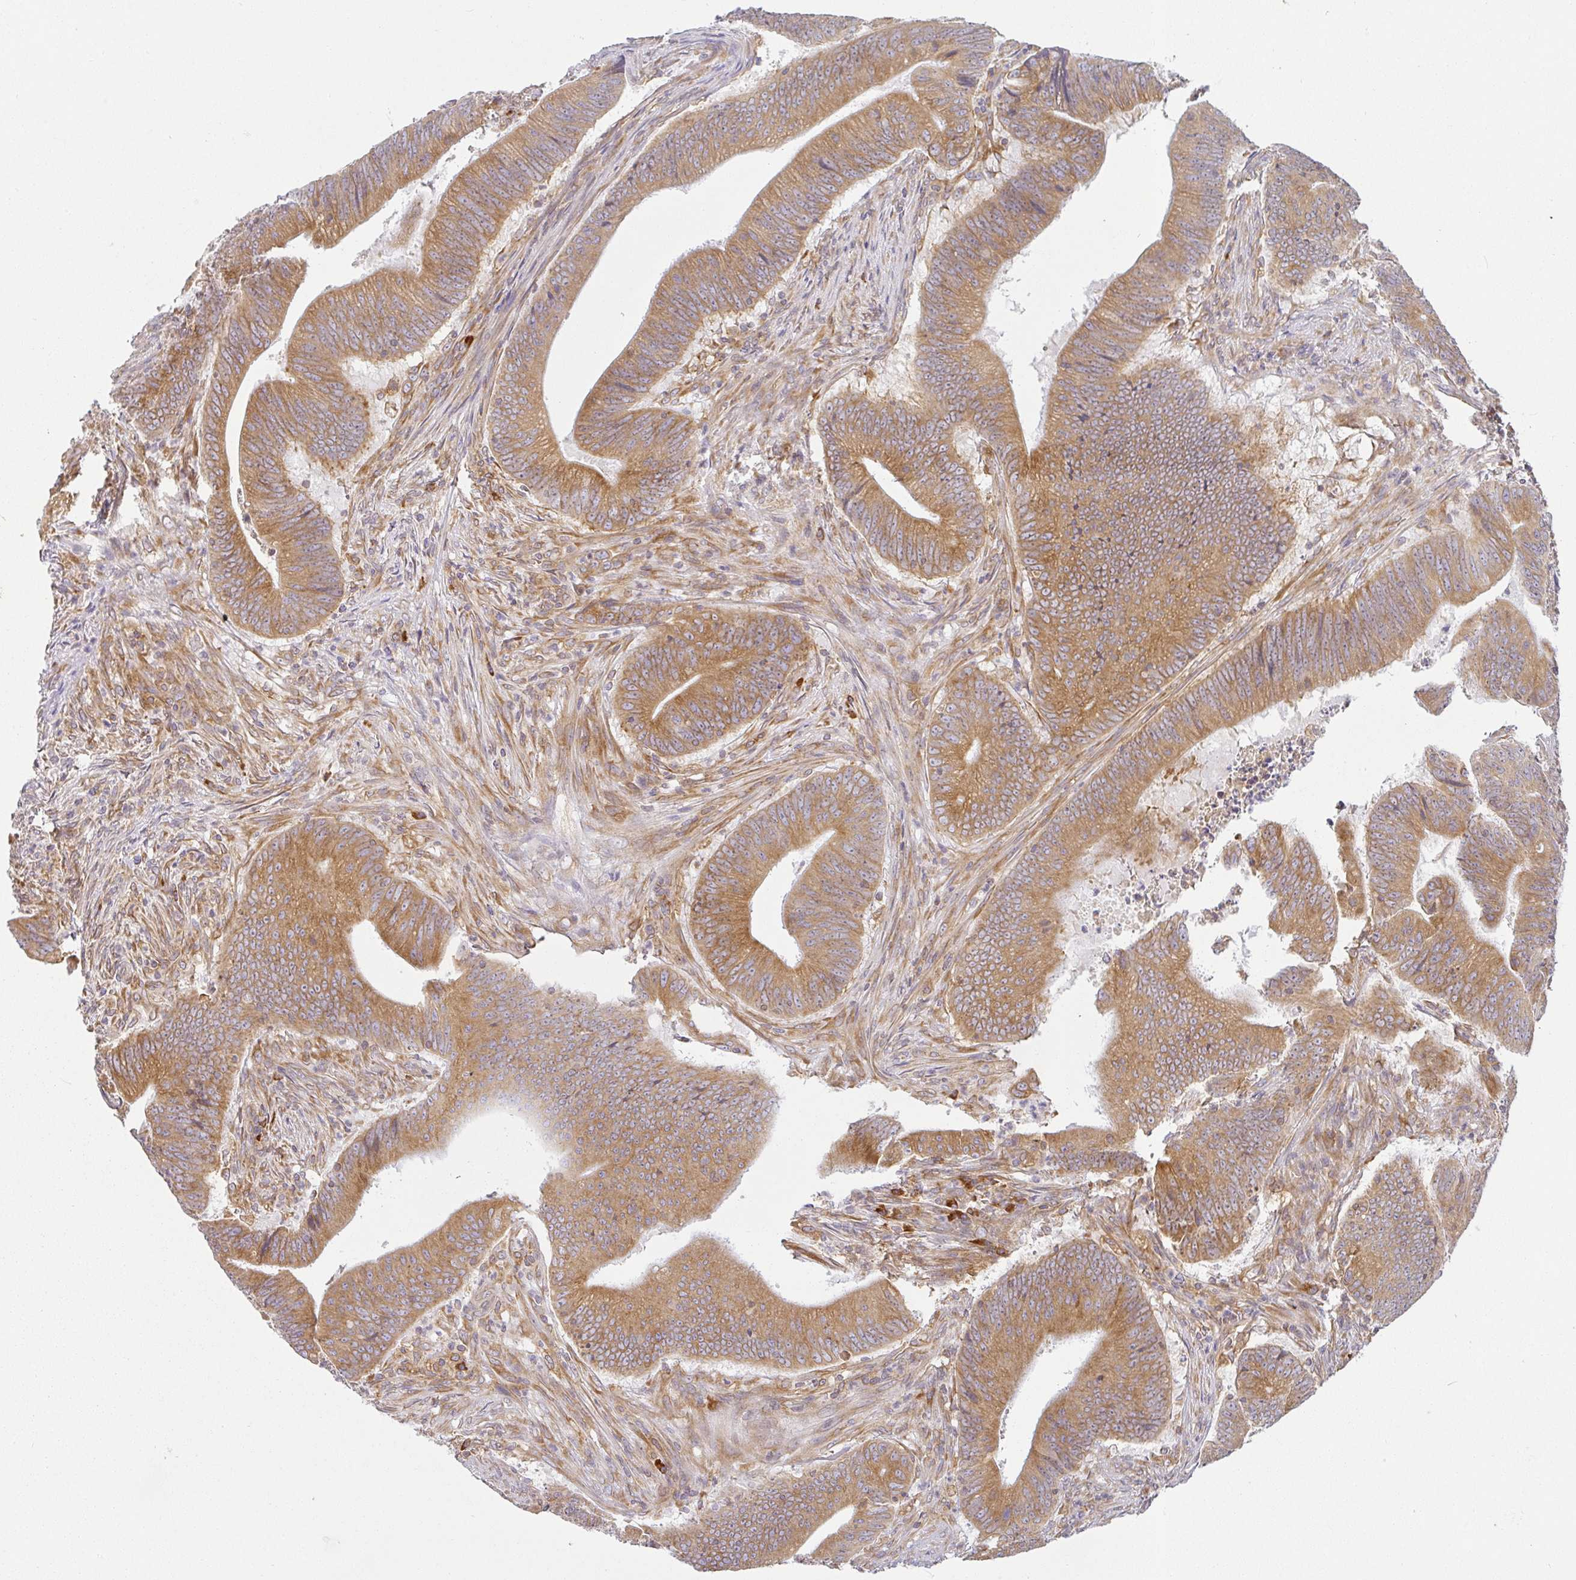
{"staining": {"intensity": "moderate", "quantity": ">75%", "location": "cytoplasmic/membranous"}, "tissue": "colorectal cancer", "cell_type": "Tumor cells", "image_type": "cancer", "snomed": [{"axis": "morphology", "description": "Adenocarcinoma, NOS"}, {"axis": "topography", "description": "Colon"}], "caption": "Protein analysis of colorectal adenocarcinoma tissue exhibits moderate cytoplasmic/membranous positivity in approximately >75% of tumor cells.", "gene": "DERL2", "patient": {"sex": "female", "age": 87}}